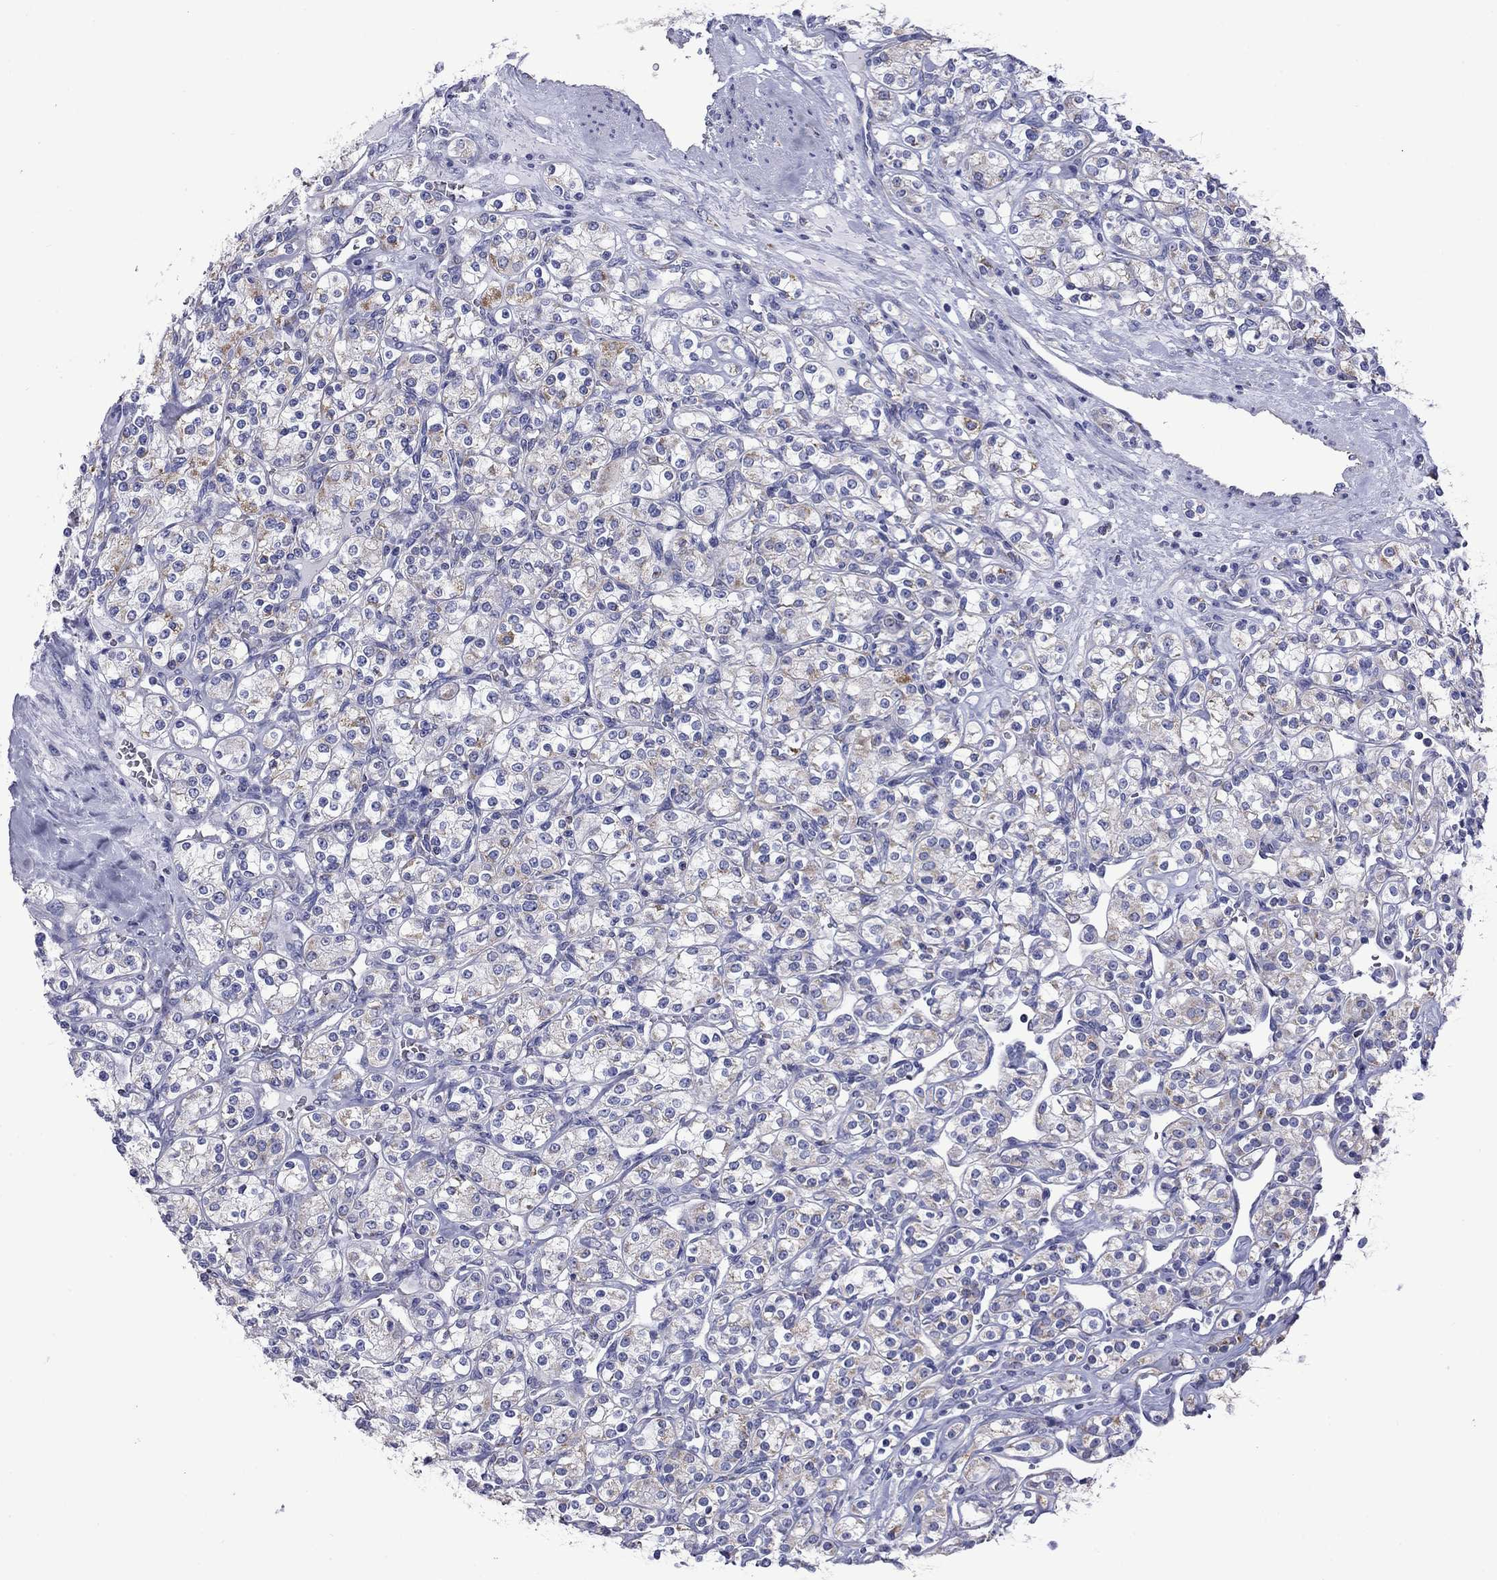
{"staining": {"intensity": "weak", "quantity": "<25%", "location": "cytoplasmic/membranous"}, "tissue": "renal cancer", "cell_type": "Tumor cells", "image_type": "cancer", "snomed": [{"axis": "morphology", "description": "Adenocarcinoma, NOS"}, {"axis": "topography", "description": "Kidney"}], "caption": "Renal adenocarcinoma stained for a protein using IHC demonstrates no staining tumor cells.", "gene": "ACADSB", "patient": {"sex": "male", "age": 77}}